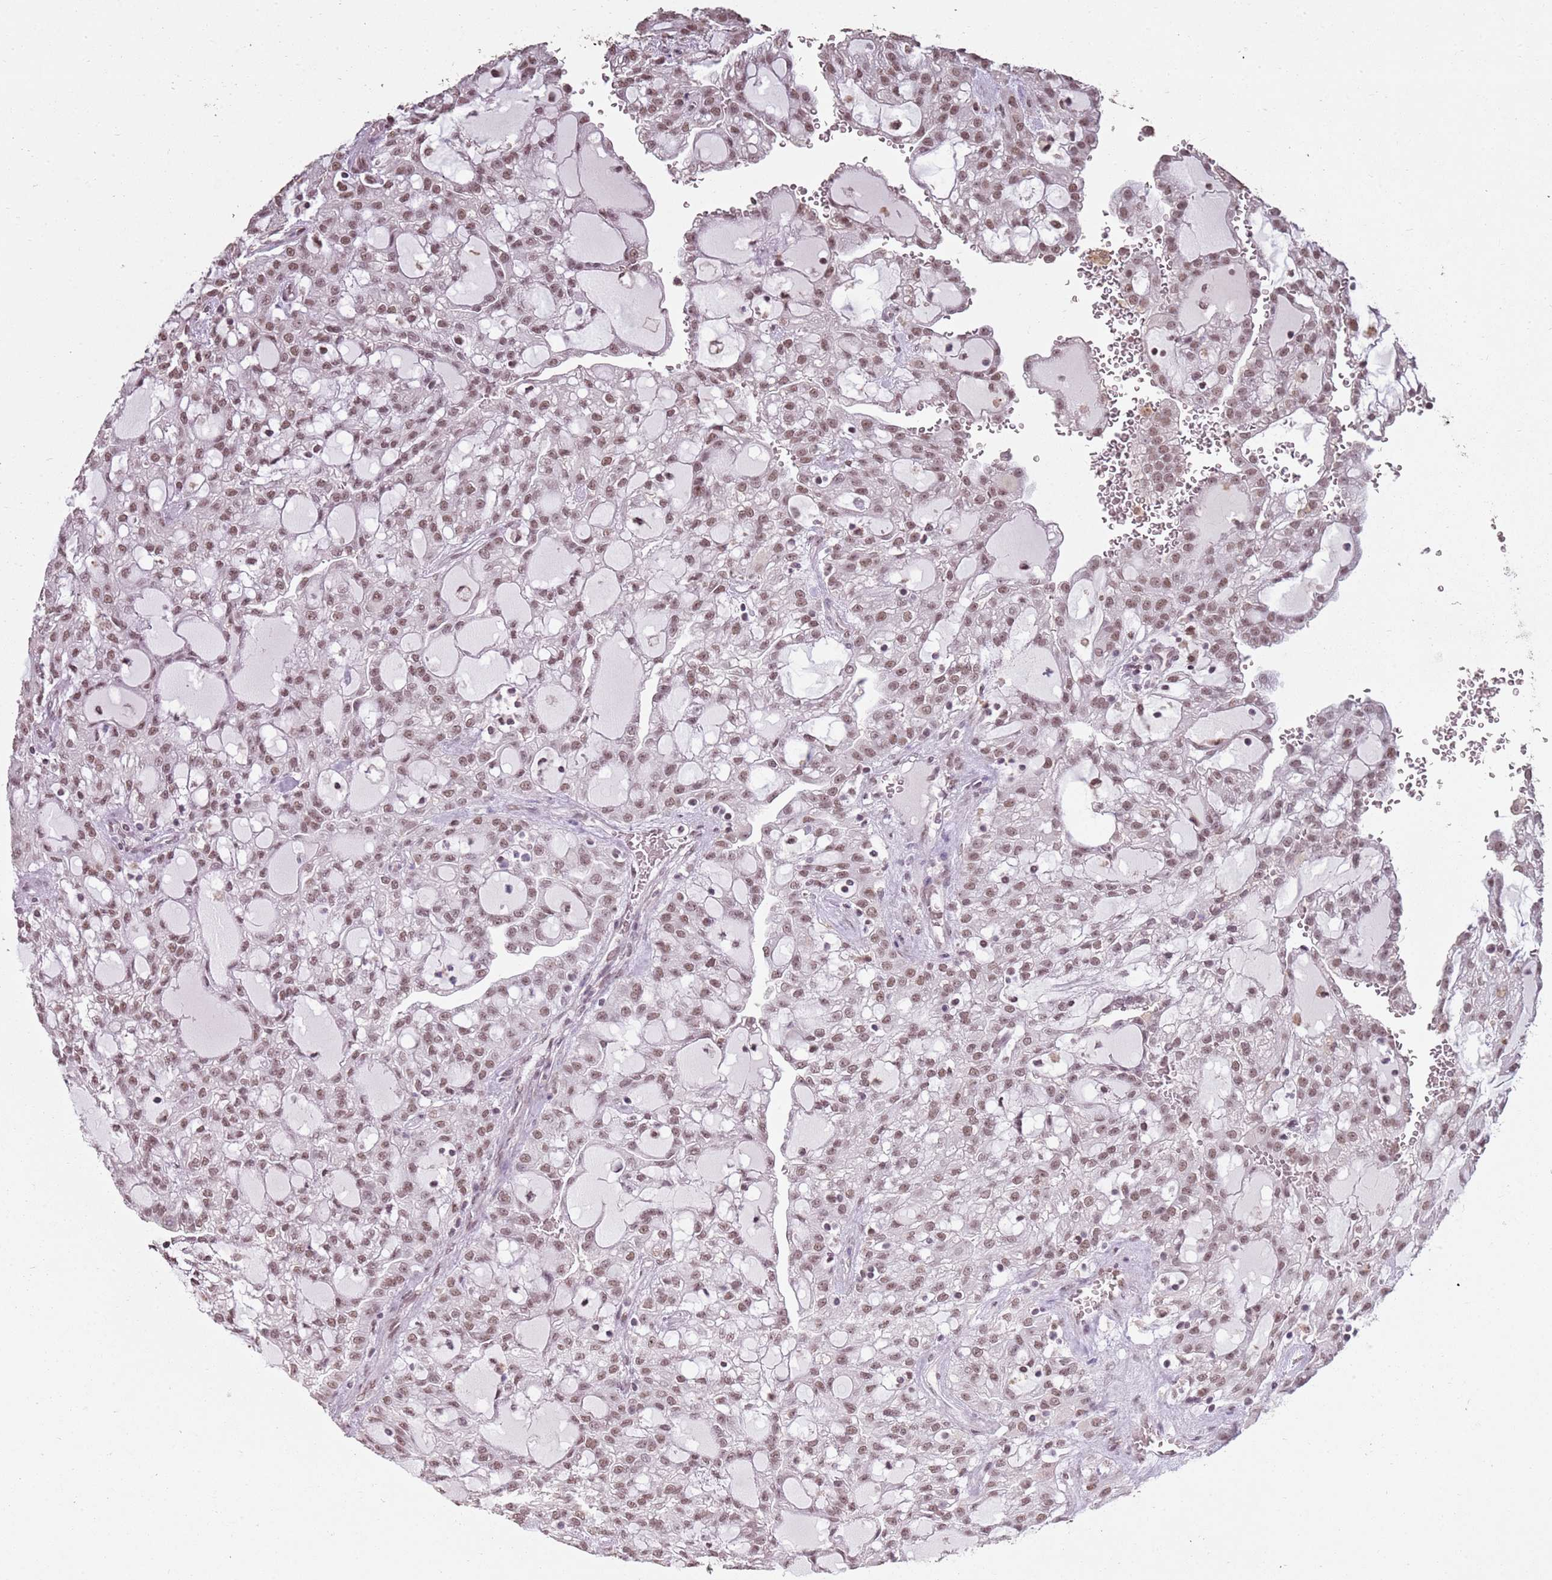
{"staining": {"intensity": "moderate", "quantity": ">75%", "location": "nuclear"}, "tissue": "renal cancer", "cell_type": "Tumor cells", "image_type": "cancer", "snomed": [{"axis": "morphology", "description": "Adenocarcinoma, NOS"}, {"axis": "topography", "description": "Kidney"}], "caption": "Tumor cells demonstrate medium levels of moderate nuclear expression in about >75% of cells in human renal adenocarcinoma. (brown staining indicates protein expression, while blue staining denotes nuclei).", "gene": "ARL14EP", "patient": {"sex": "male", "age": 63}}